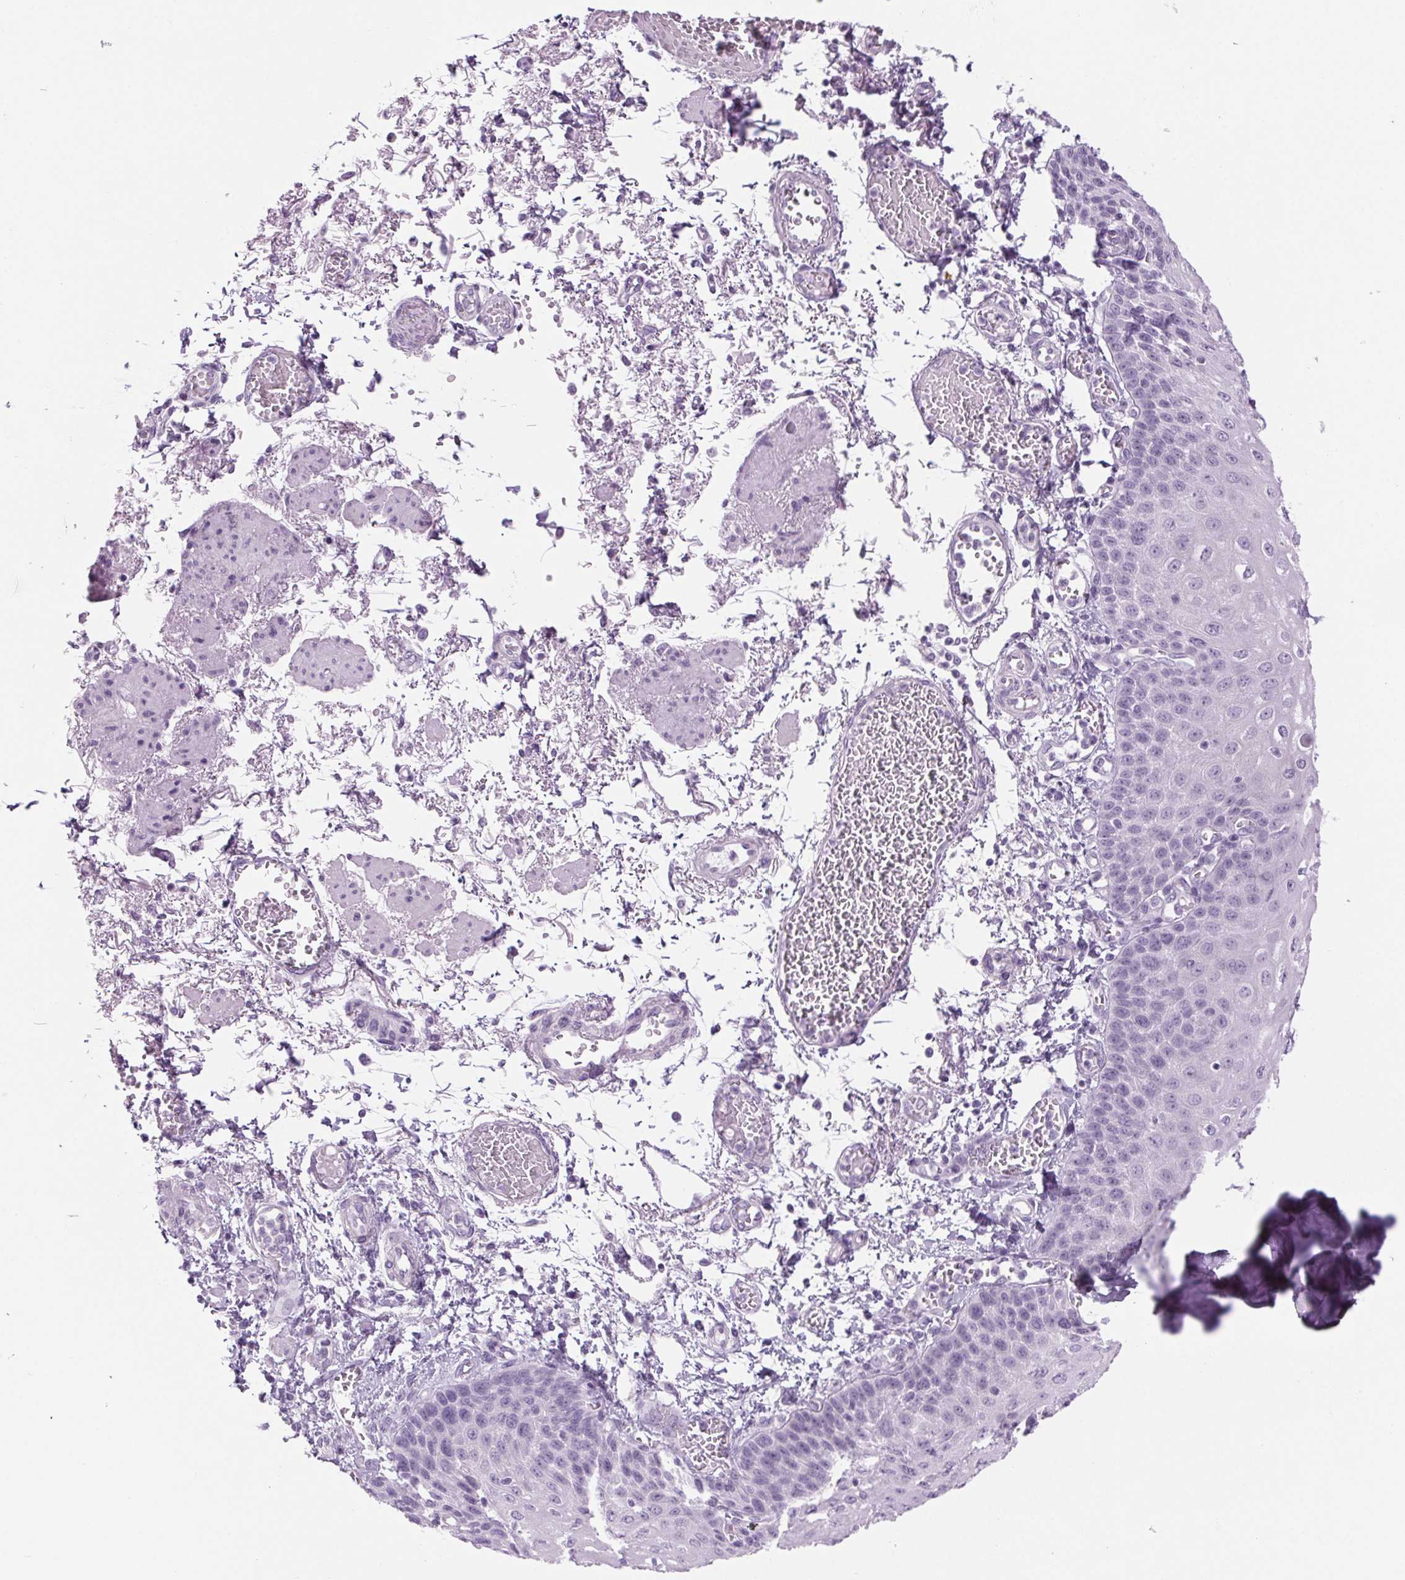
{"staining": {"intensity": "negative", "quantity": "none", "location": "none"}, "tissue": "esophagus", "cell_type": "Squamous epithelial cells", "image_type": "normal", "snomed": [{"axis": "morphology", "description": "Normal tissue, NOS"}, {"axis": "morphology", "description": "Adenocarcinoma, NOS"}, {"axis": "topography", "description": "Esophagus"}], "caption": "Immunohistochemistry image of normal esophagus: human esophagus stained with DAB (3,3'-diaminobenzidine) displays no significant protein positivity in squamous epithelial cells.", "gene": "LRP2", "patient": {"sex": "male", "age": 81}}